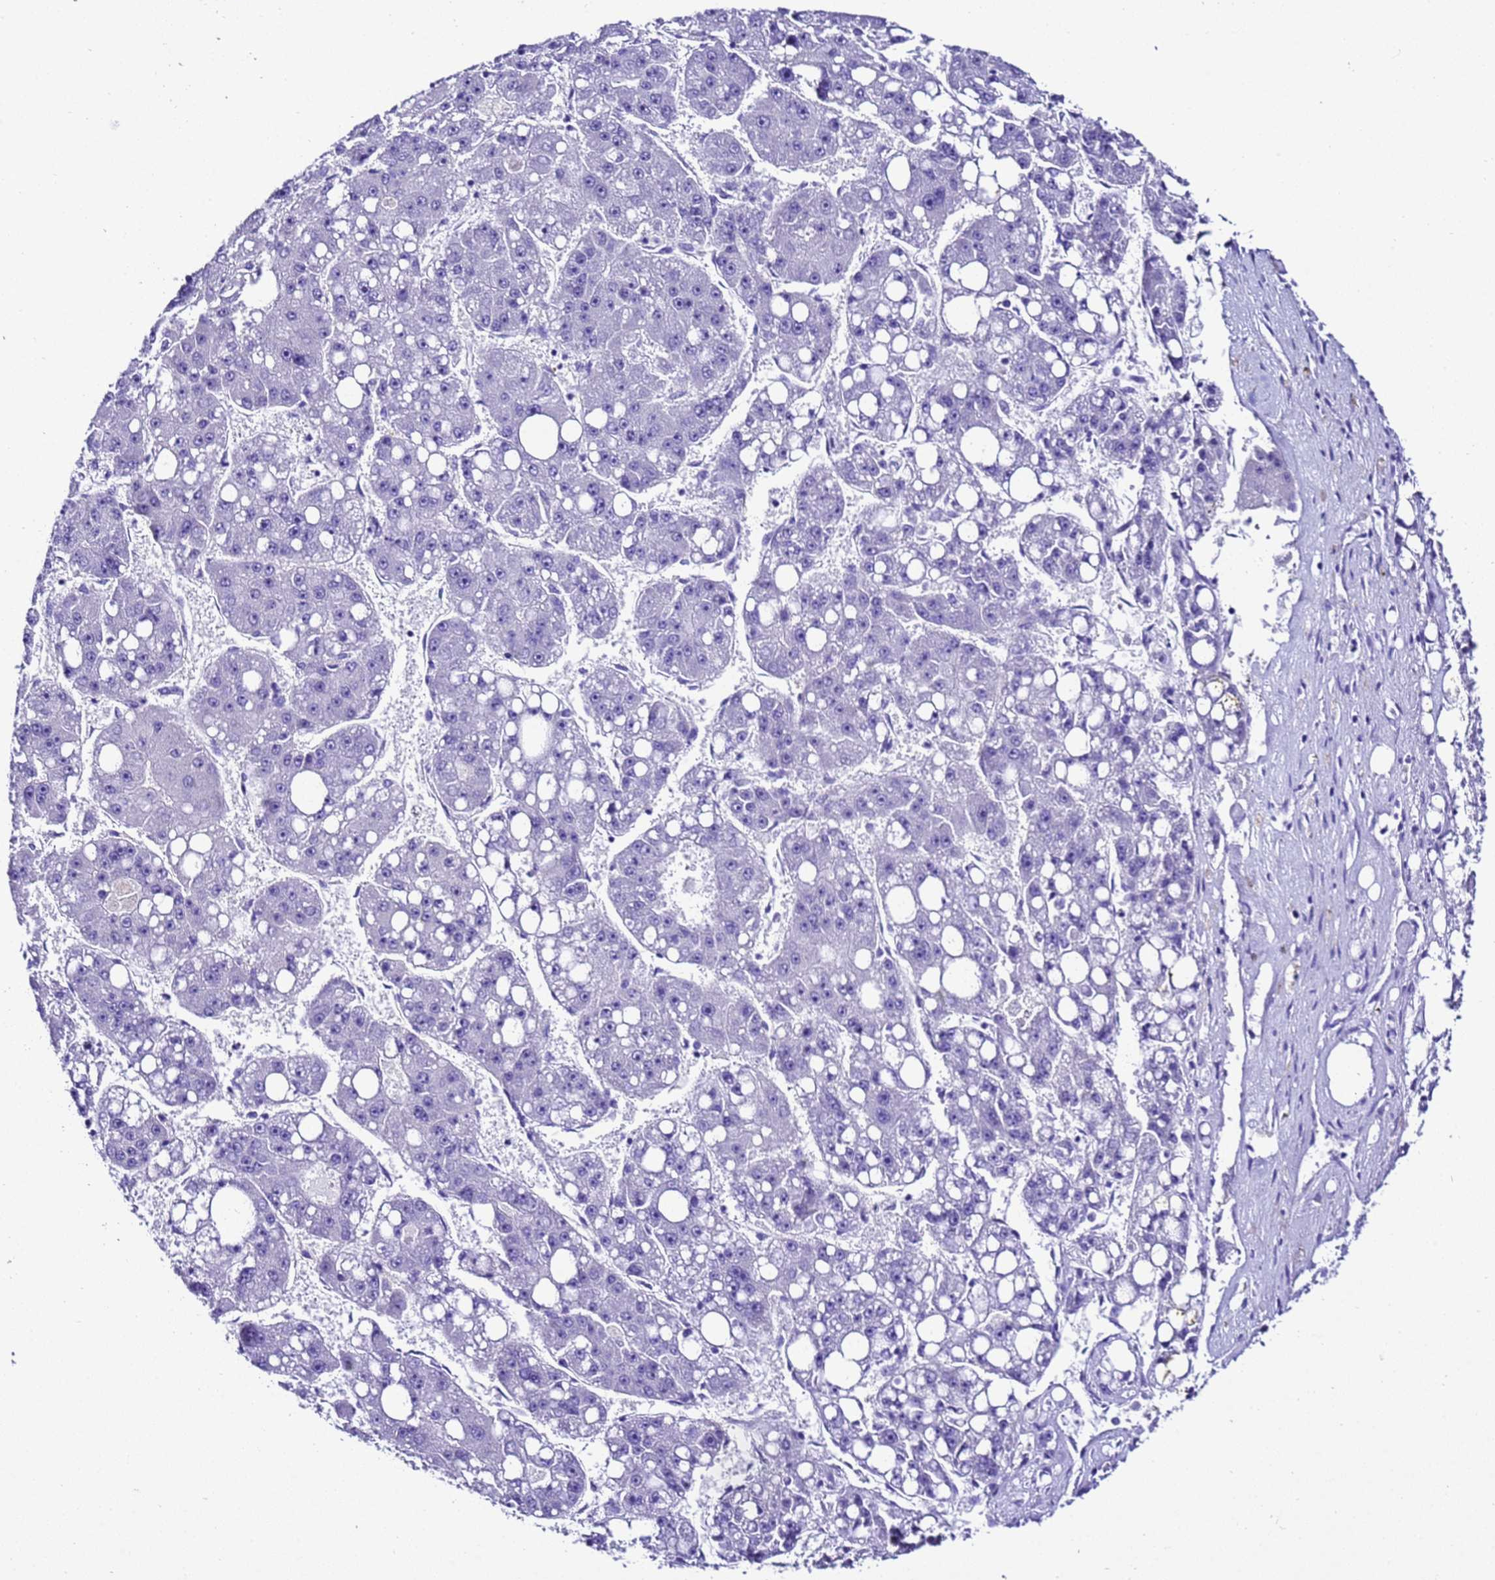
{"staining": {"intensity": "negative", "quantity": "none", "location": "none"}, "tissue": "liver cancer", "cell_type": "Tumor cells", "image_type": "cancer", "snomed": [{"axis": "morphology", "description": "Carcinoma, Hepatocellular, NOS"}, {"axis": "topography", "description": "Liver"}], "caption": "An image of liver hepatocellular carcinoma stained for a protein shows no brown staining in tumor cells.", "gene": "ZNF417", "patient": {"sex": "female", "age": 61}}